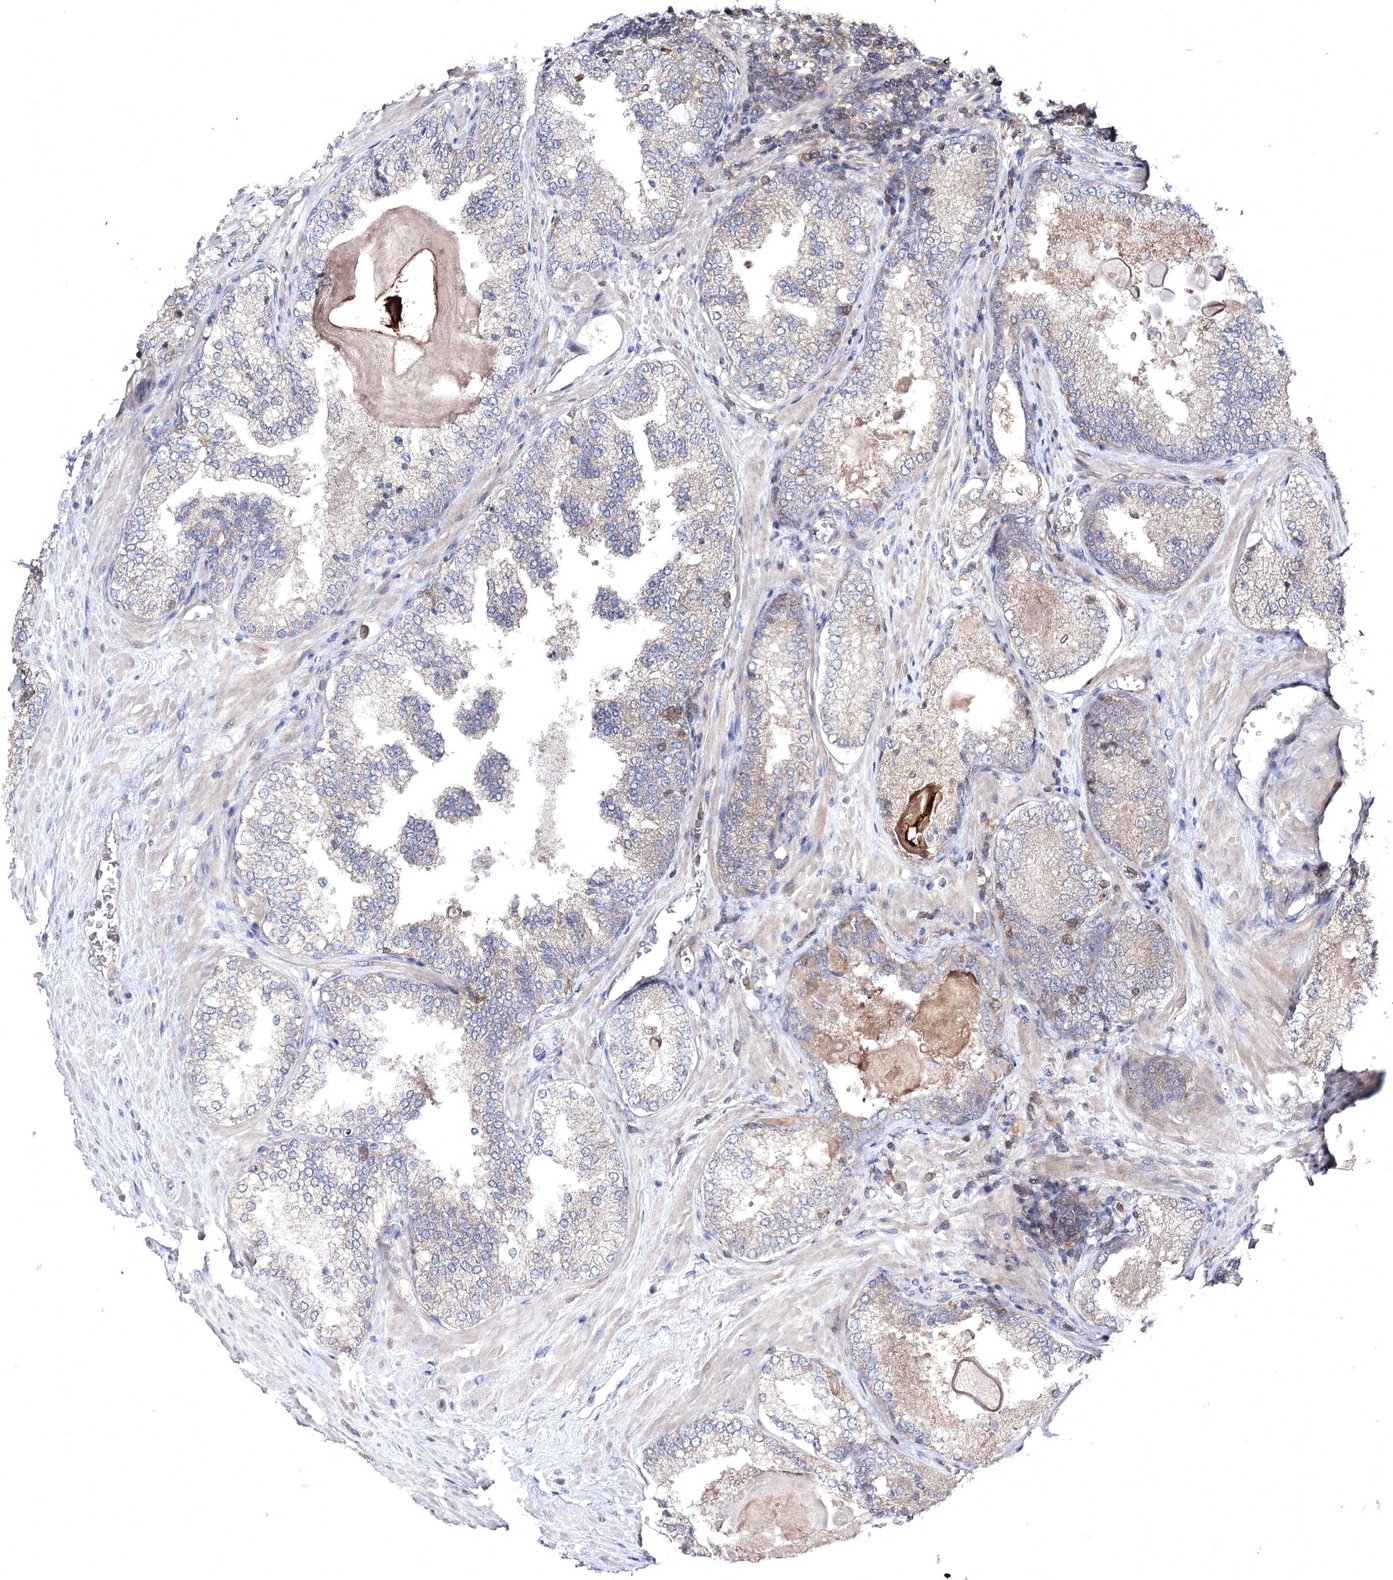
{"staining": {"intensity": "weak", "quantity": "<25%", "location": "cytoplasmic/membranous"}, "tissue": "prostate cancer", "cell_type": "Tumor cells", "image_type": "cancer", "snomed": [{"axis": "morphology", "description": "Adenocarcinoma, Low grade"}, {"axis": "topography", "description": "Prostate"}], "caption": "IHC histopathology image of prostate cancer (adenocarcinoma (low-grade)) stained for a protein (brown), which demonstrates no staining in tumor cells.", "gene": "BCR", "patient": {"sex": "male", "age": 74}}